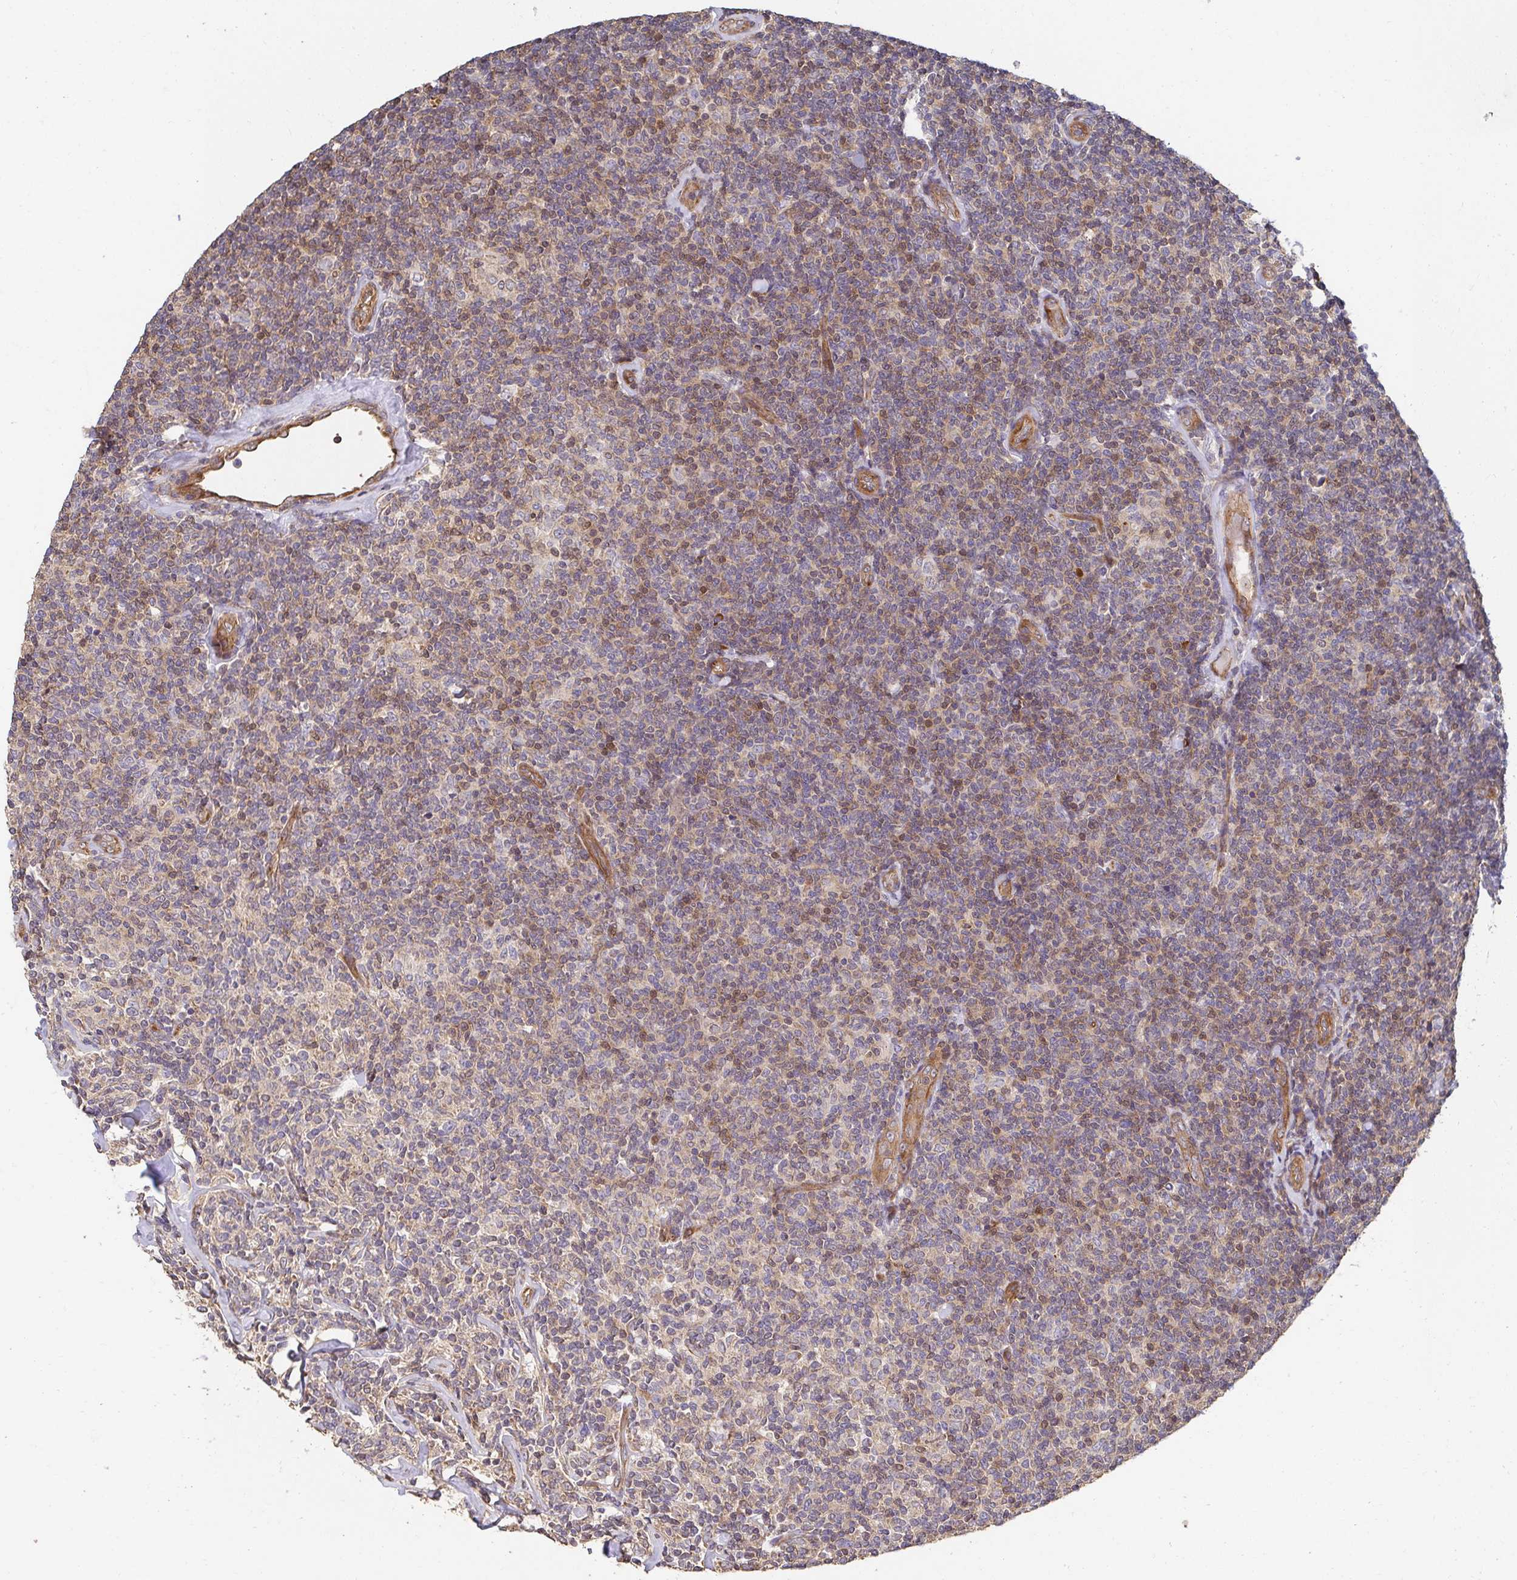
{"staining": {"intensity": "weak", "quantity": ">75%", "location": "cytoplasmic/membranous,nuclear"}, "tissue": "lymphoma", "cell_type": "Tumor cells", "image_type": "cancer", "snomed": [{"axis": "morphology", "description": "Malignant lymphoma, non-Hodgkin's type, Low grade"}, {"axis": "topography", "description": "Lymph node"}], "caption": "A brown stain shows weak cytoplasmic/membranous and nuclear staining of a protein in low-grade malignant lymphoma, non-Hodgkin's type tumor cells. (DAB (3,3'-diaminobenzidine) IHC, brown staining for protein, blue staining for nuclei).", "gene": "APBB1", "patient": {"sex": "female", "age": 56}}